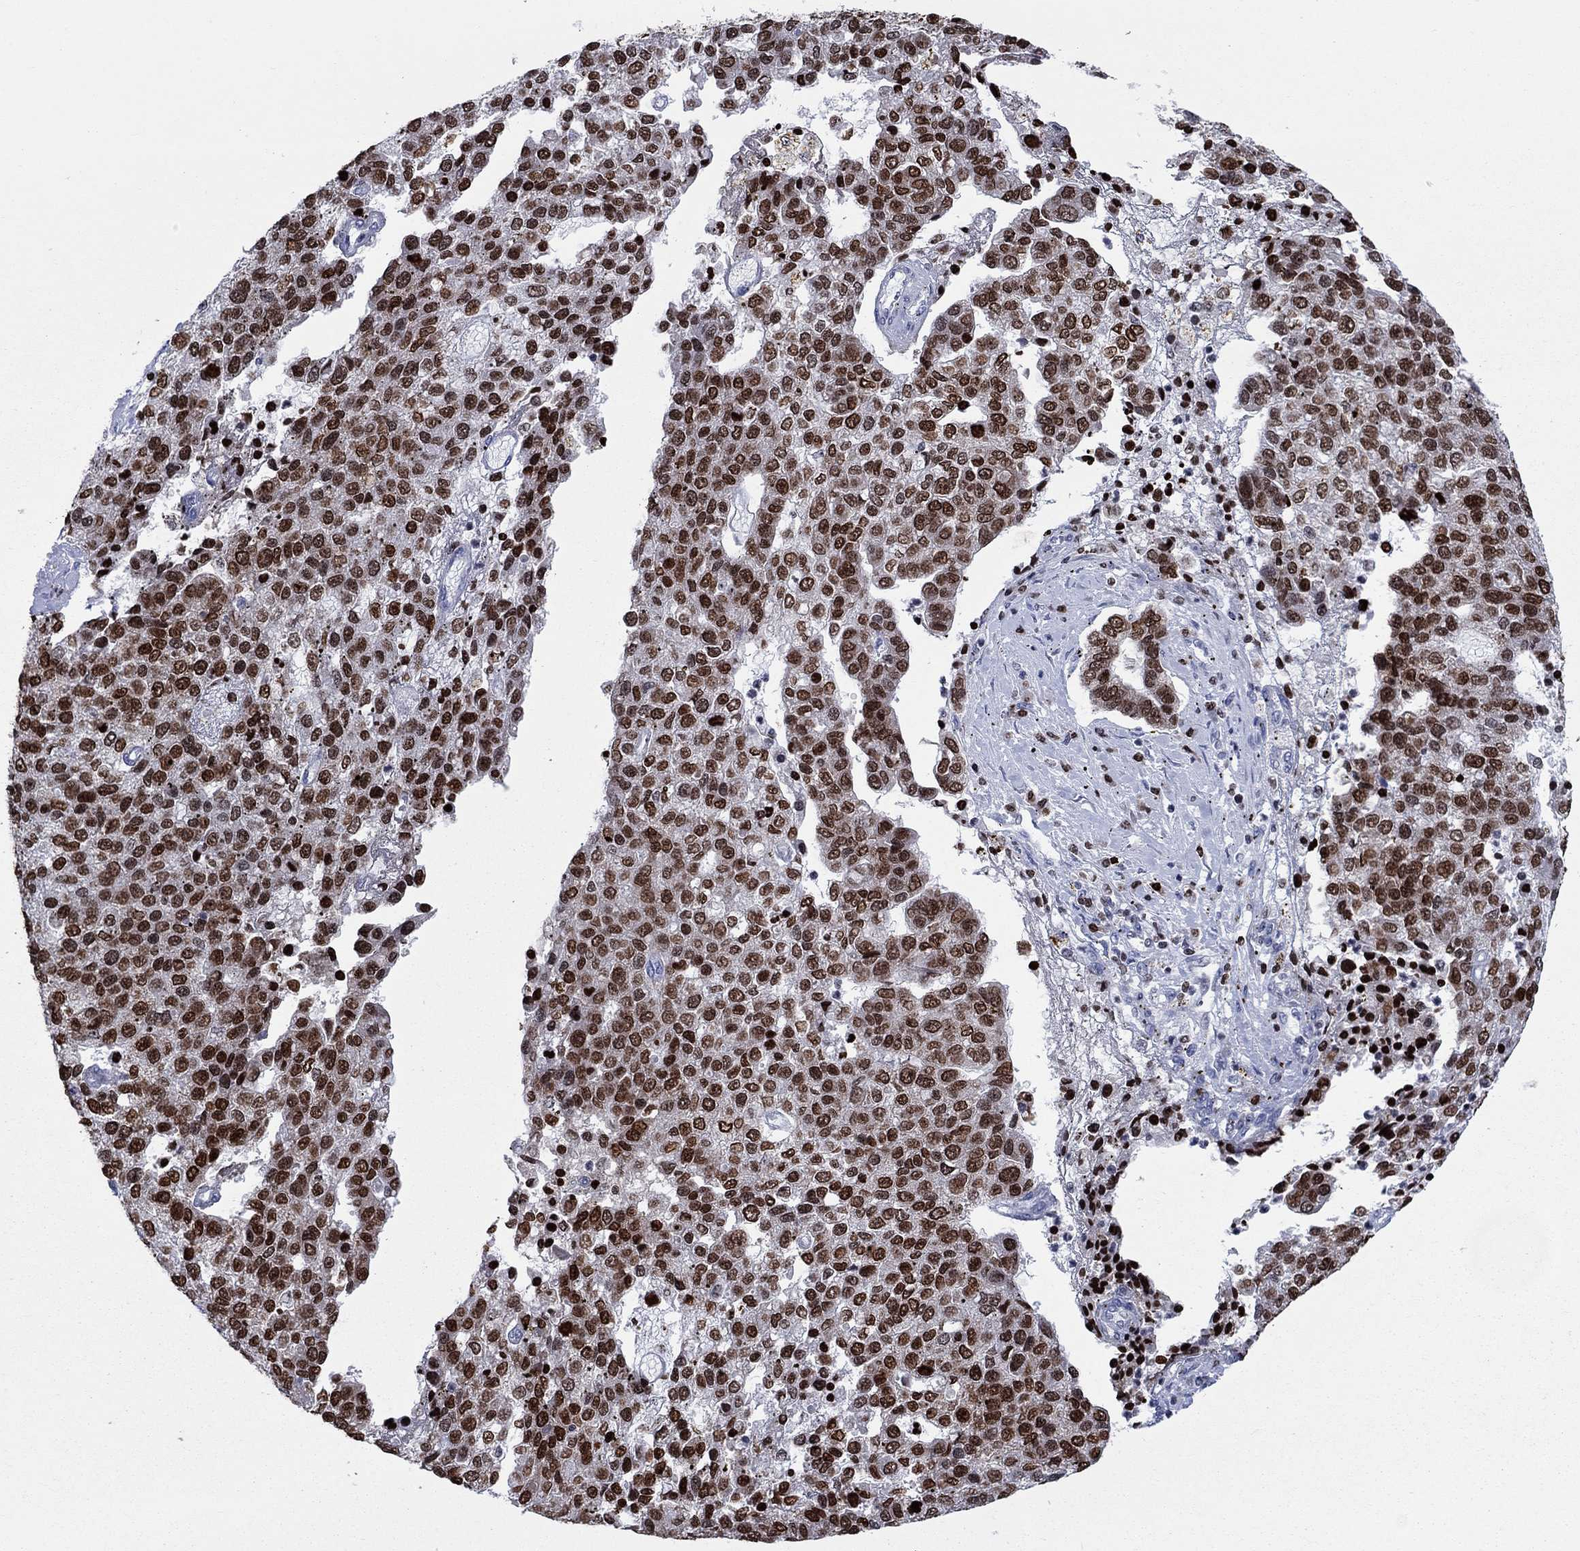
{"staining": {"intensity": "strong", "quantity": "25%-75%", "location": "nuclear"}, "tissue": "pancreatic cancer", "cell_type": "Tumor cells", "image_type": "cancer", "snomed": [{"axis": "morphology", "description": "Adenocarcinoma, NOS"}, {"axis": "topography", "description": "Pancreas"}], "caption": "Immunohistochemical staining of human pancreatic cancer (adenocarcinoma) displays strong nuclear protein positivity in approximately 25%-75% of tumor cells.", "gene": "HMGA1", "patient": {"sex": "female", "age": 61}}